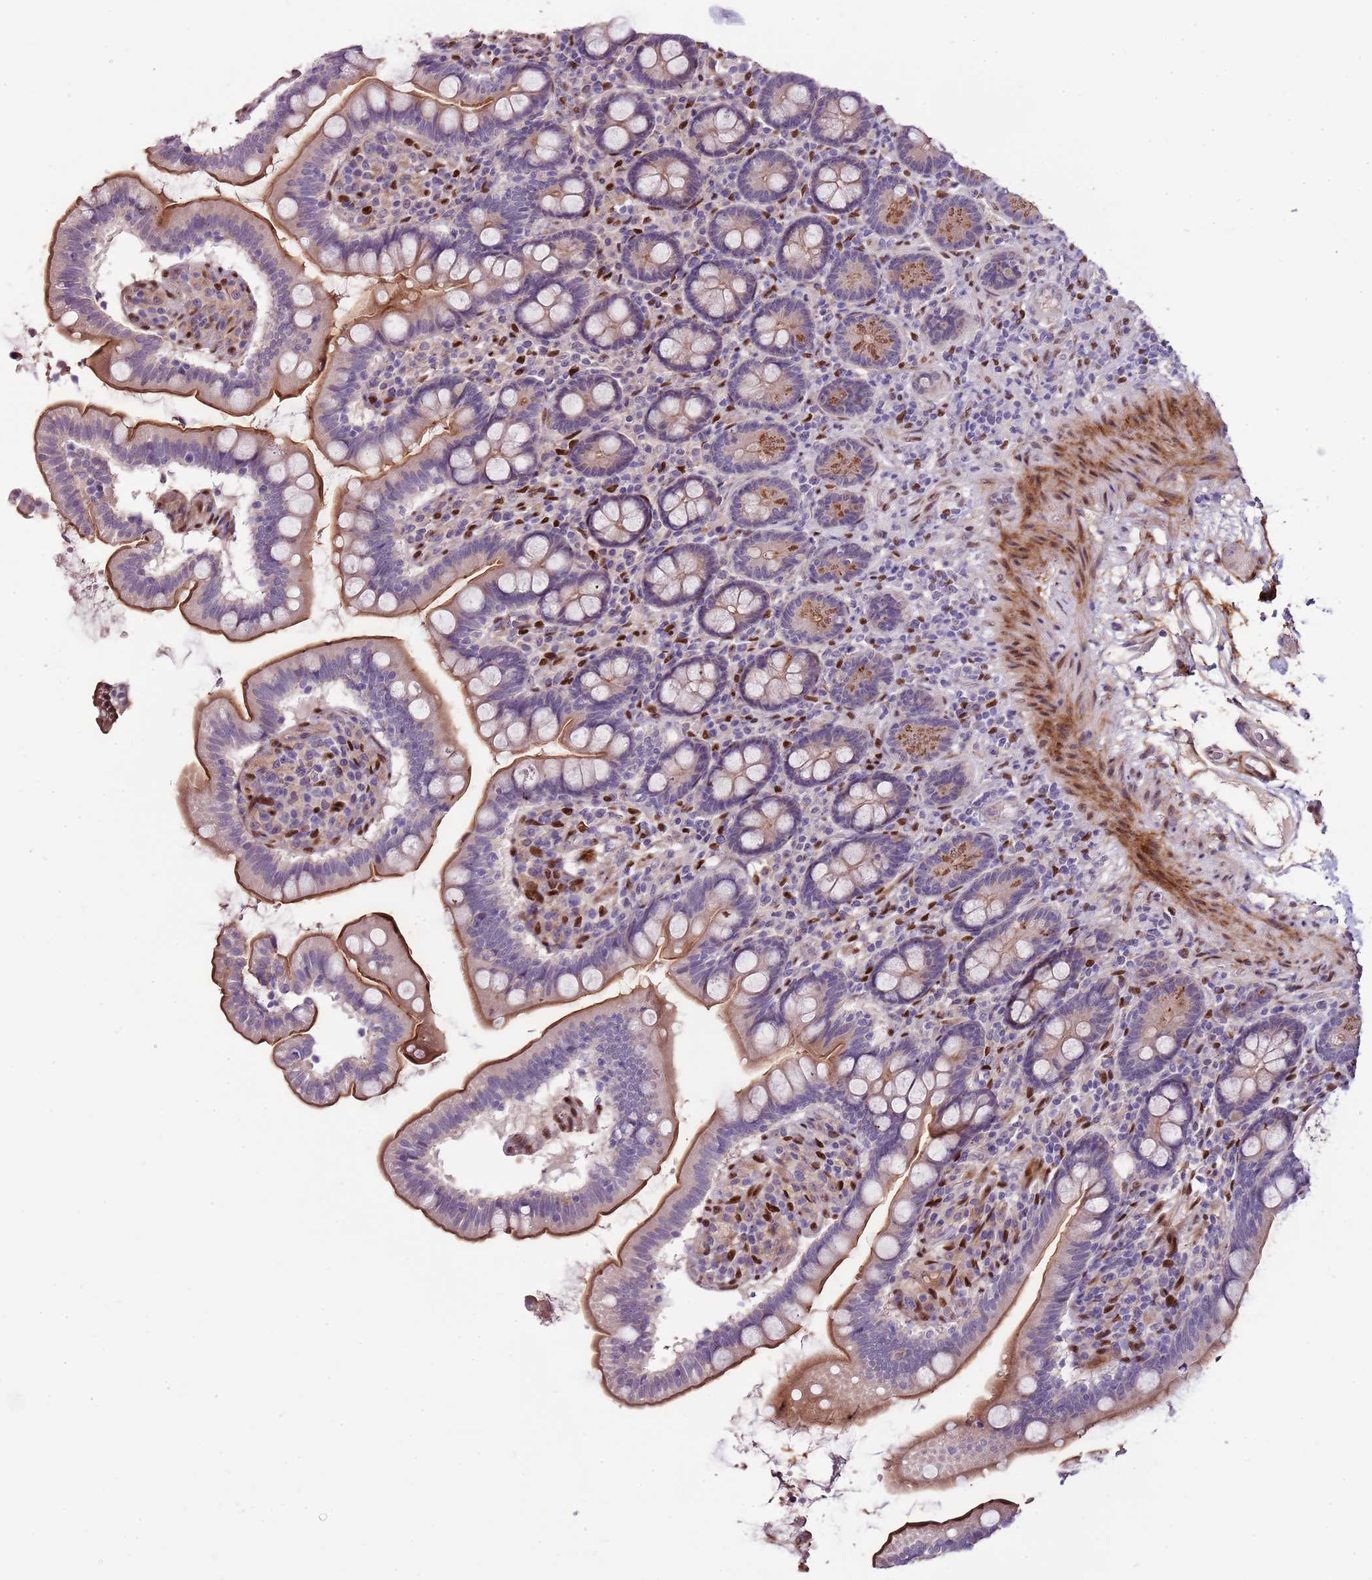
{"staining": {"intensity": "moderate", "quantity": "25%-75%", "location": "cytoplasmic/membranous"}, "tissue": "small intestine", "cell_type": "Glandular cells", "image_type": "normal", "snomed": [{"axis": "morphology", "description": "Normal tissue, NOS"}, {"axis": "topography", "description": "Small intestine"}], "caption": "A brown stain labels moderate cytoplasmic/membranous expression of a protein in glandular cells of unremarkable human small intestine.", "gene": "NKX2", "patient": {"sex": "female", "age": 64}}